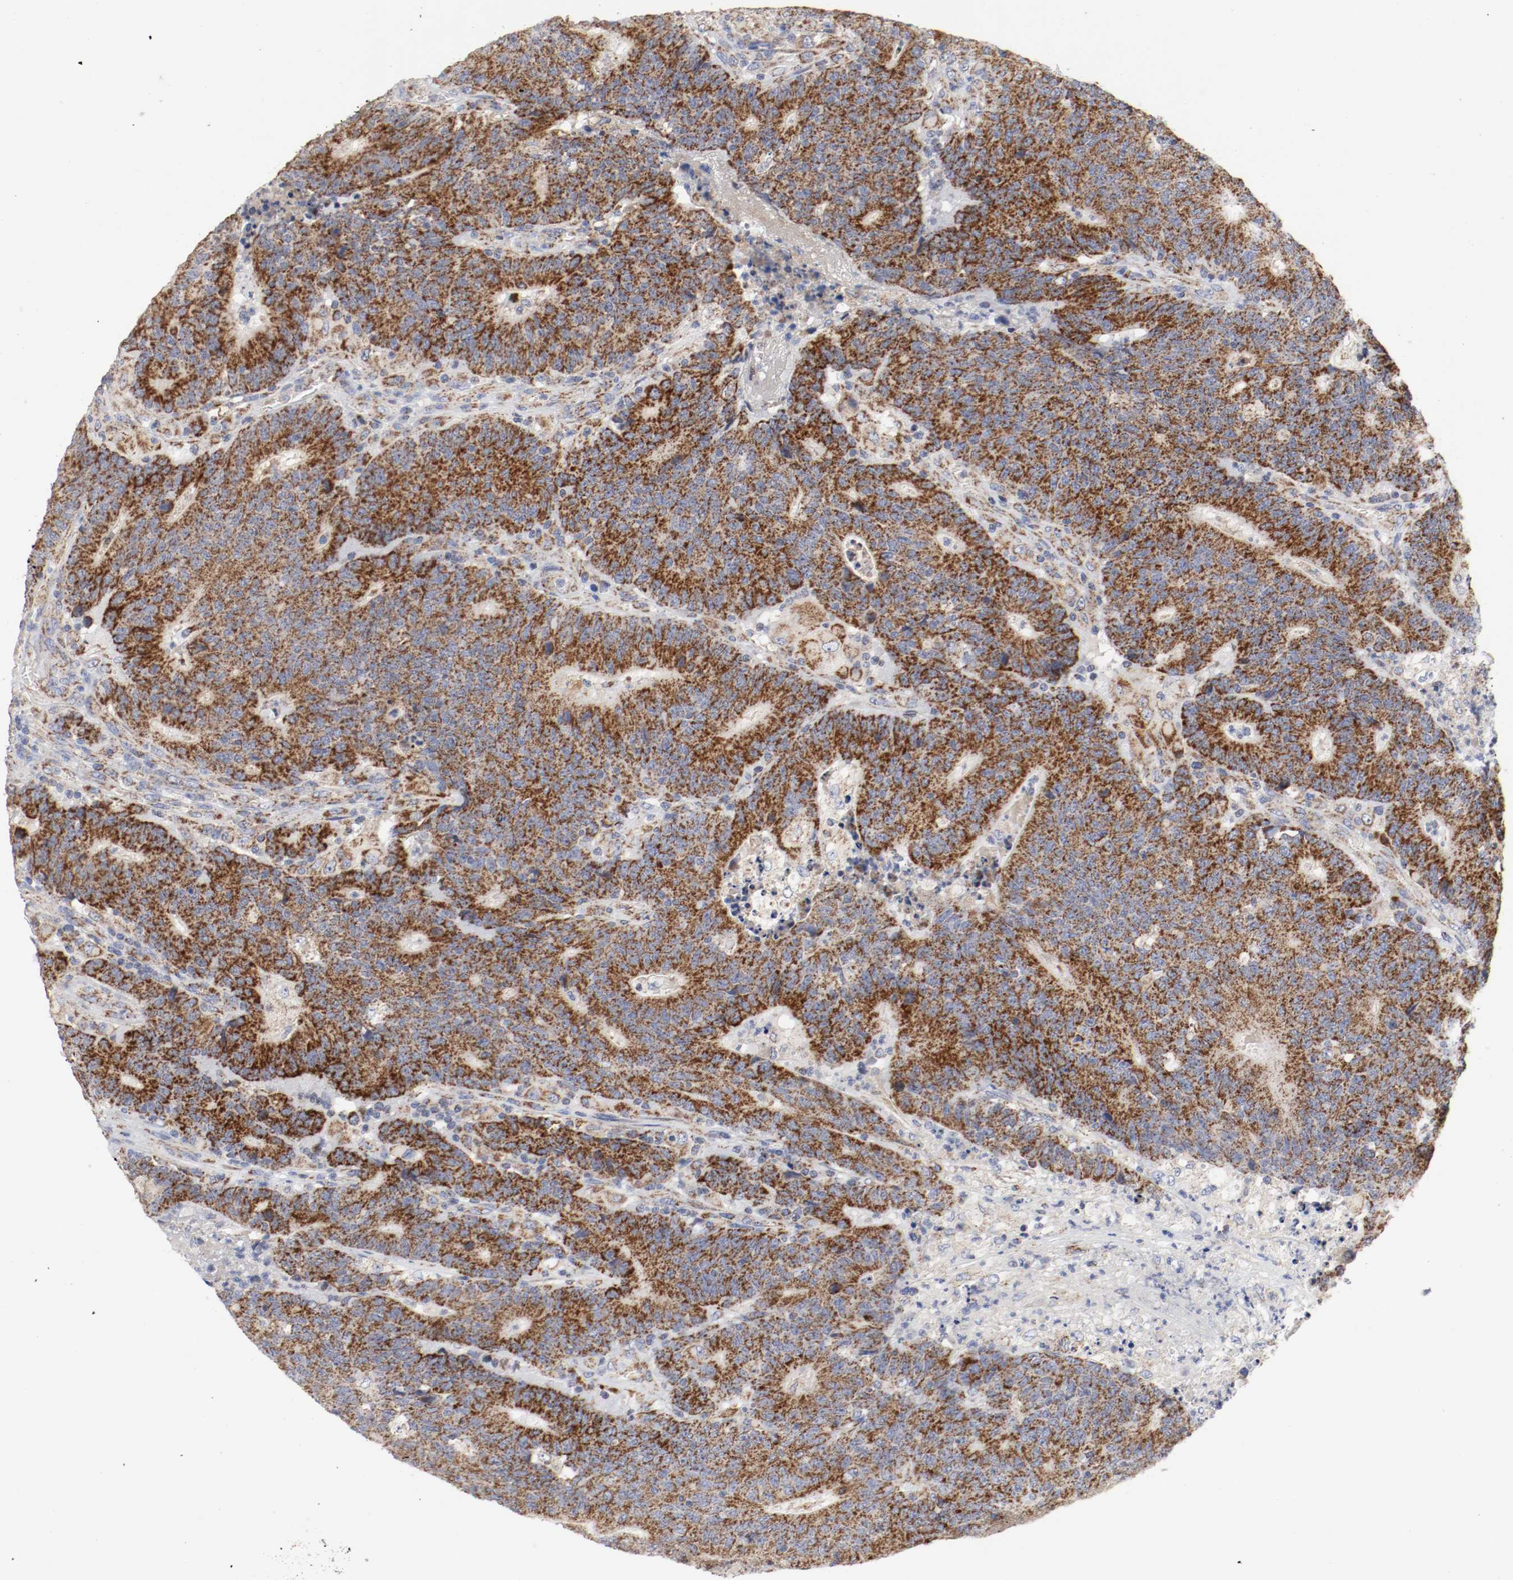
{"staining": {"intensity": "strong", "quantity": ">75%", "location": "cytoplasmic/membranous"}, "tissue": "colorectal cancer", "cell_type": "Tumor cells", "image_type": "cancer", "snomed": [{"axis": "morphology", "description": "Normal tissue, NOS"}, {"axis": "morphology", "description": "Adenocarcinoma, NOS"}, {"axis": "topography", "description": "Colon"}], "caption": "Immunohistochemical staining of human adenocarcinoma (colorectal) shows high levels of strong cytoplasmic/membranous protein staining in about >75% of tumor cells.", "gene": "AFG3L2", "patient": {"sex": "female", "age": 75}}